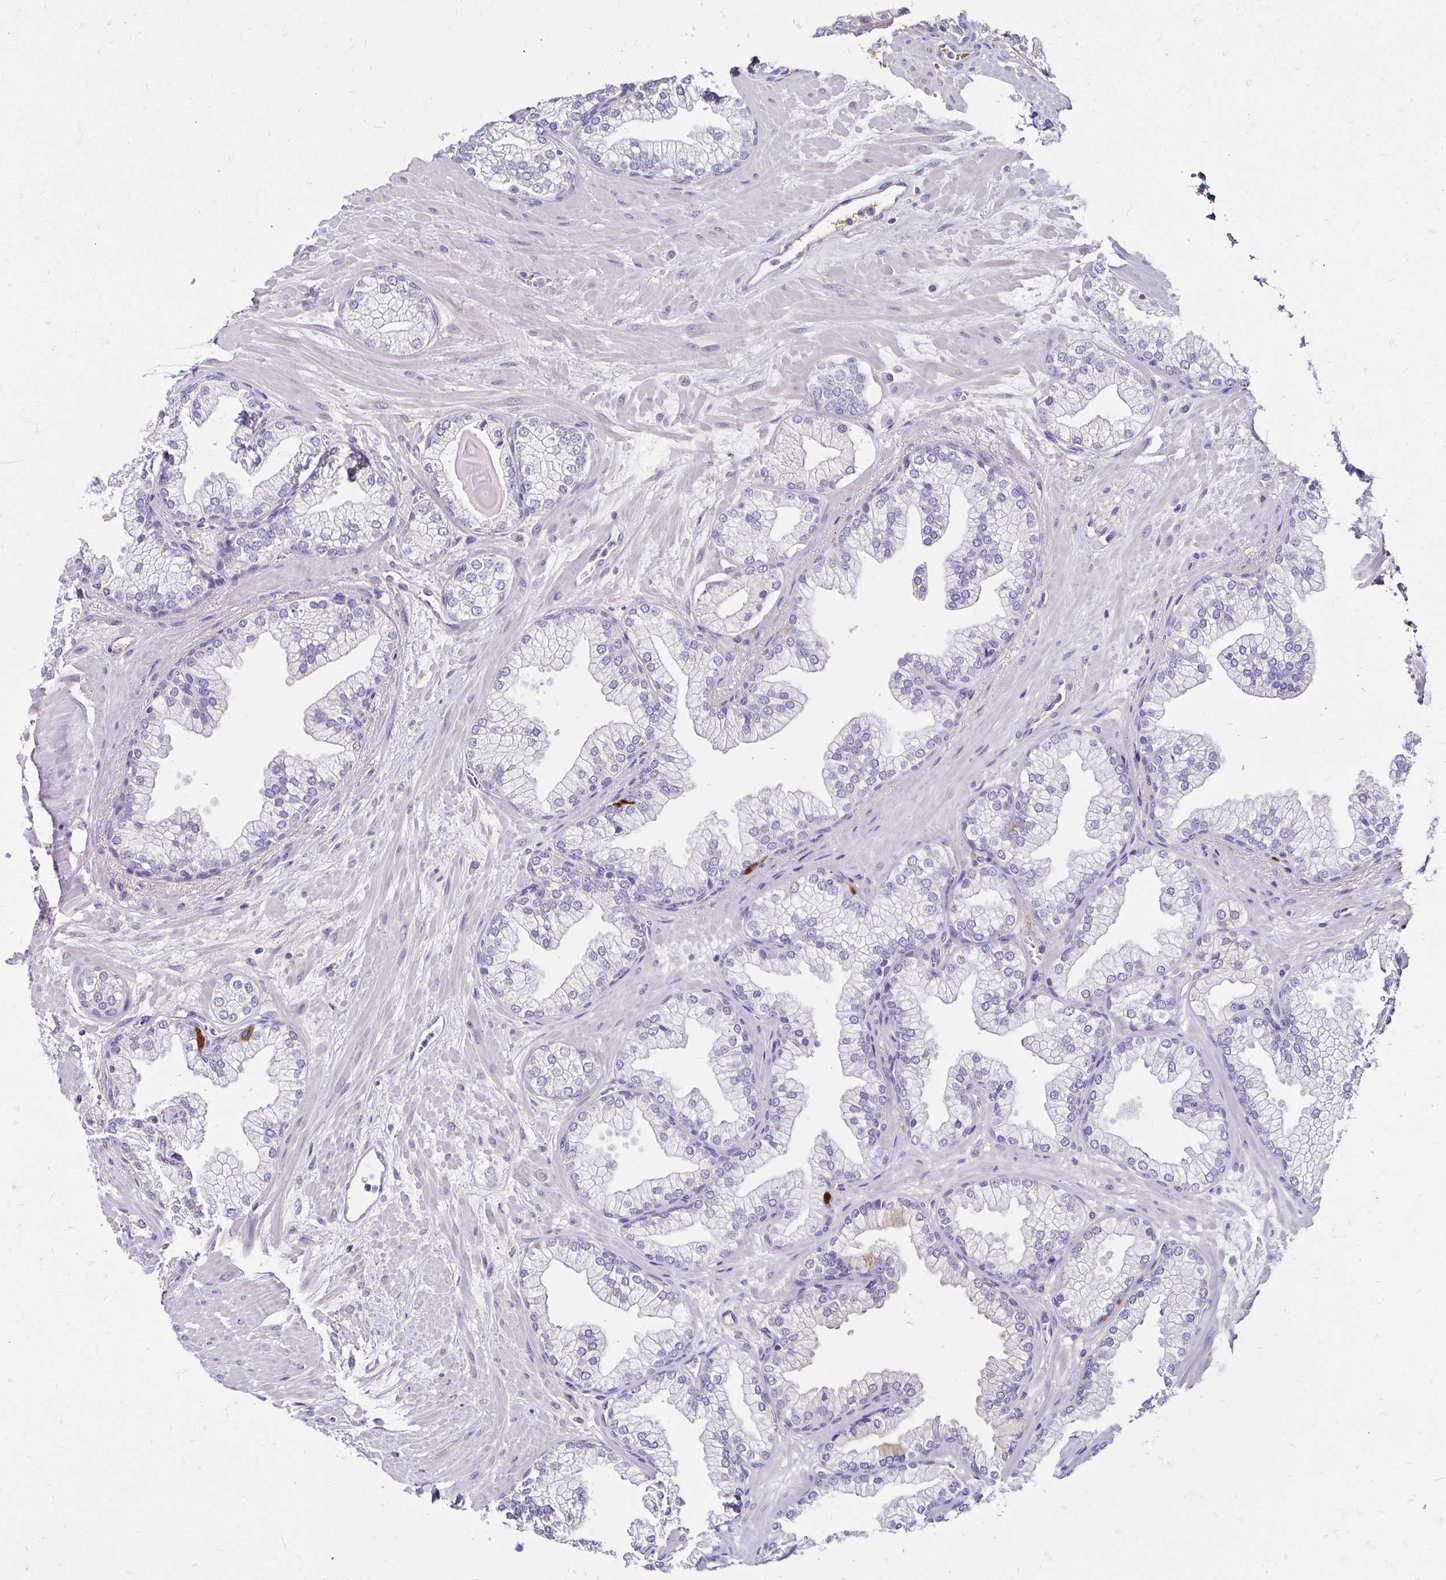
{"staining": {"intensity": "moderate", "quantity": "<25%", "location": "cytoplasmic/membranous"}, "tissue": "prostate", "cell_type": "Glandular cells", "image_type": "normal", "snomed": [{"axis": "morphology", "description": "Normal tissue, NOS"}, {"axis": "topography", "description": "Prostate"}, {"axis": "topography", "description": "Peripheral nerve tissue"}], "caption": "An image of prostate stained for a protein displays moderate cytoplasmic/membranous brown staining in glandular cells. (Stains: DAB in brown, nuclei in blue, Microscopy: brightfield microscopy at high magnification).", "gene": "SCG3", "patient": {"sex": "male", "age": 61}}